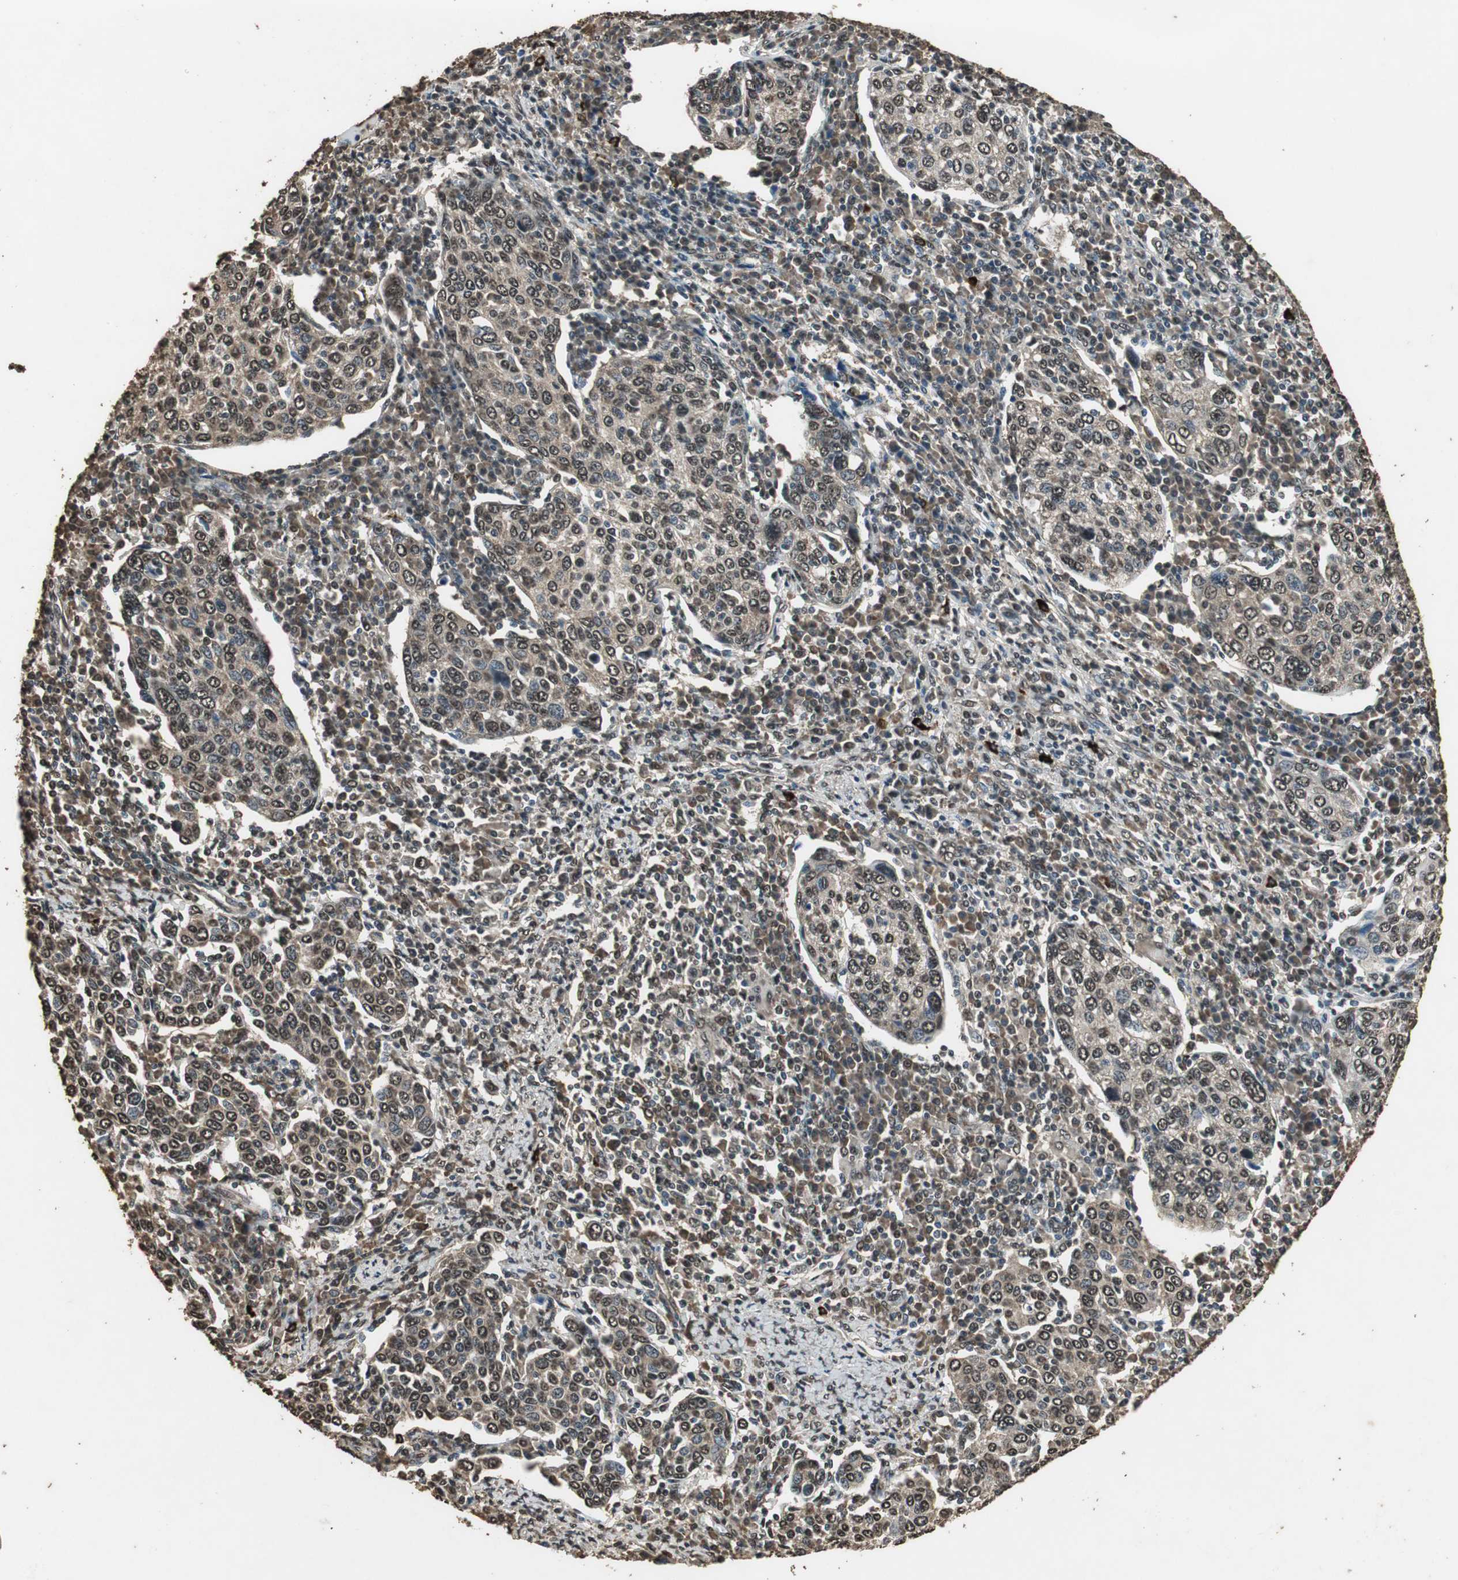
{"staining": {"intensity": "moderate", "quantity": ">75%", "location": "cytoplasmic/membranous,nuclear"}, "tissue": "cervical cancer", "cell_type": "Tumor cells", "image_type": "cancer", "snomed": [{"axis": "morphology", "description": "Squamous cell carcinoma, NOS"}, {"axis": "topography", "description": "Cervix"}], "caption": "Cervical squamous cell carcinoma was stained to show a protein in brown. There is medium levels of moderate cytoplasmic/membranous and nuclear staining in approximately >75% of tumor cells.", "gene": "PPP1R13B", "patient": {"sex": "female", "age": 40}}